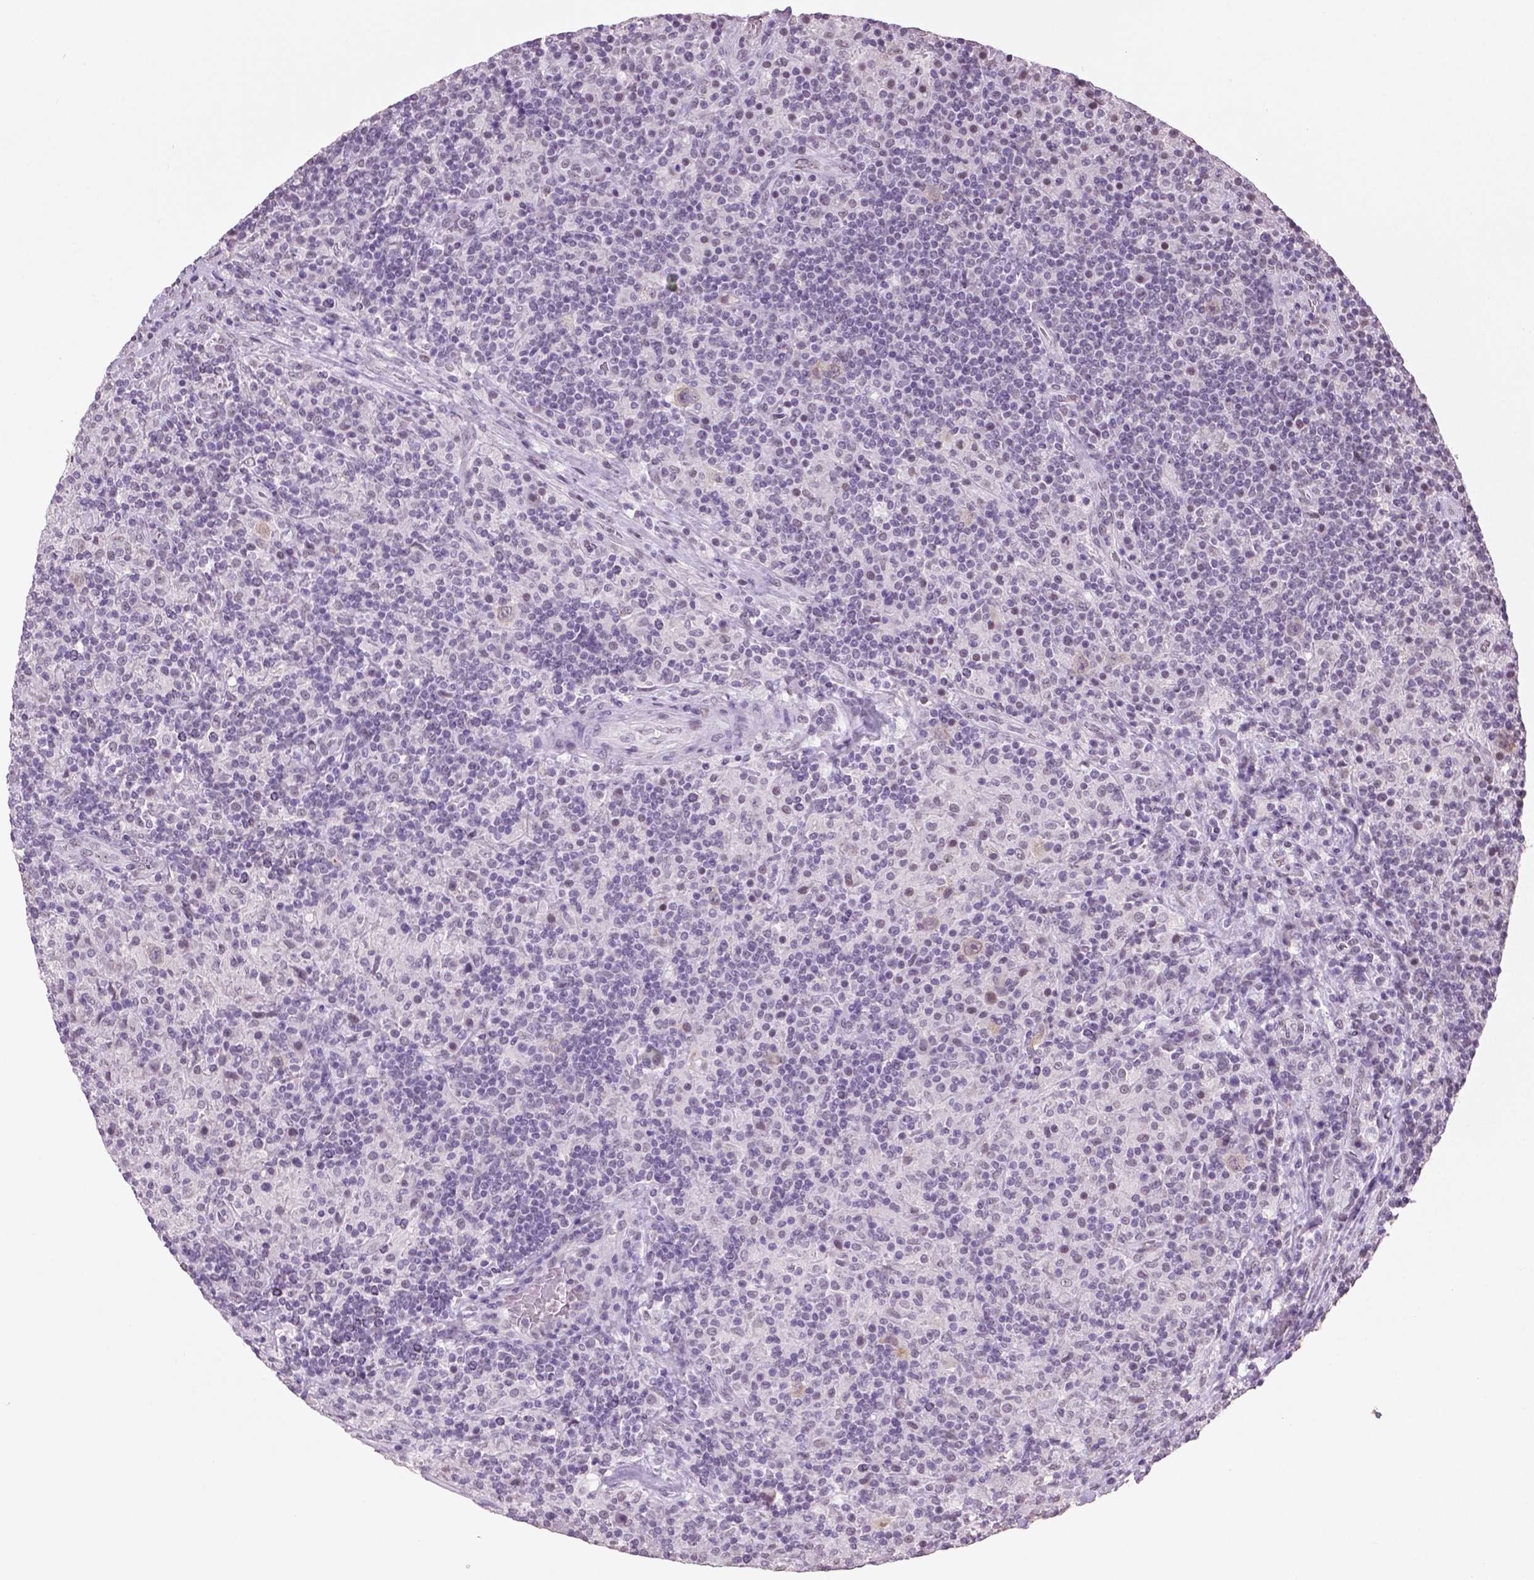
{"staining": {"intensity": "negative", "quantity": "none", "location": "none"}, "tissue": "lymphoma", "cell_type": "Tumor cells", "image_type": "cancer", "snomed": [{"axis": "morphology", "description": "Hodgkin's disease, NOS"}, {"axis": "topography", "description": "Lymph node"}], "caption": "Tumor cells show no significant protein expression in Hodgkin's disease. (DAB (3,3'-diaminobenzidine) immunohistochemistry visualized using brightfield microscopy, high magnification).", "gene": "IGF2BP1", "patient": {"sex": "male", "age": 70}}